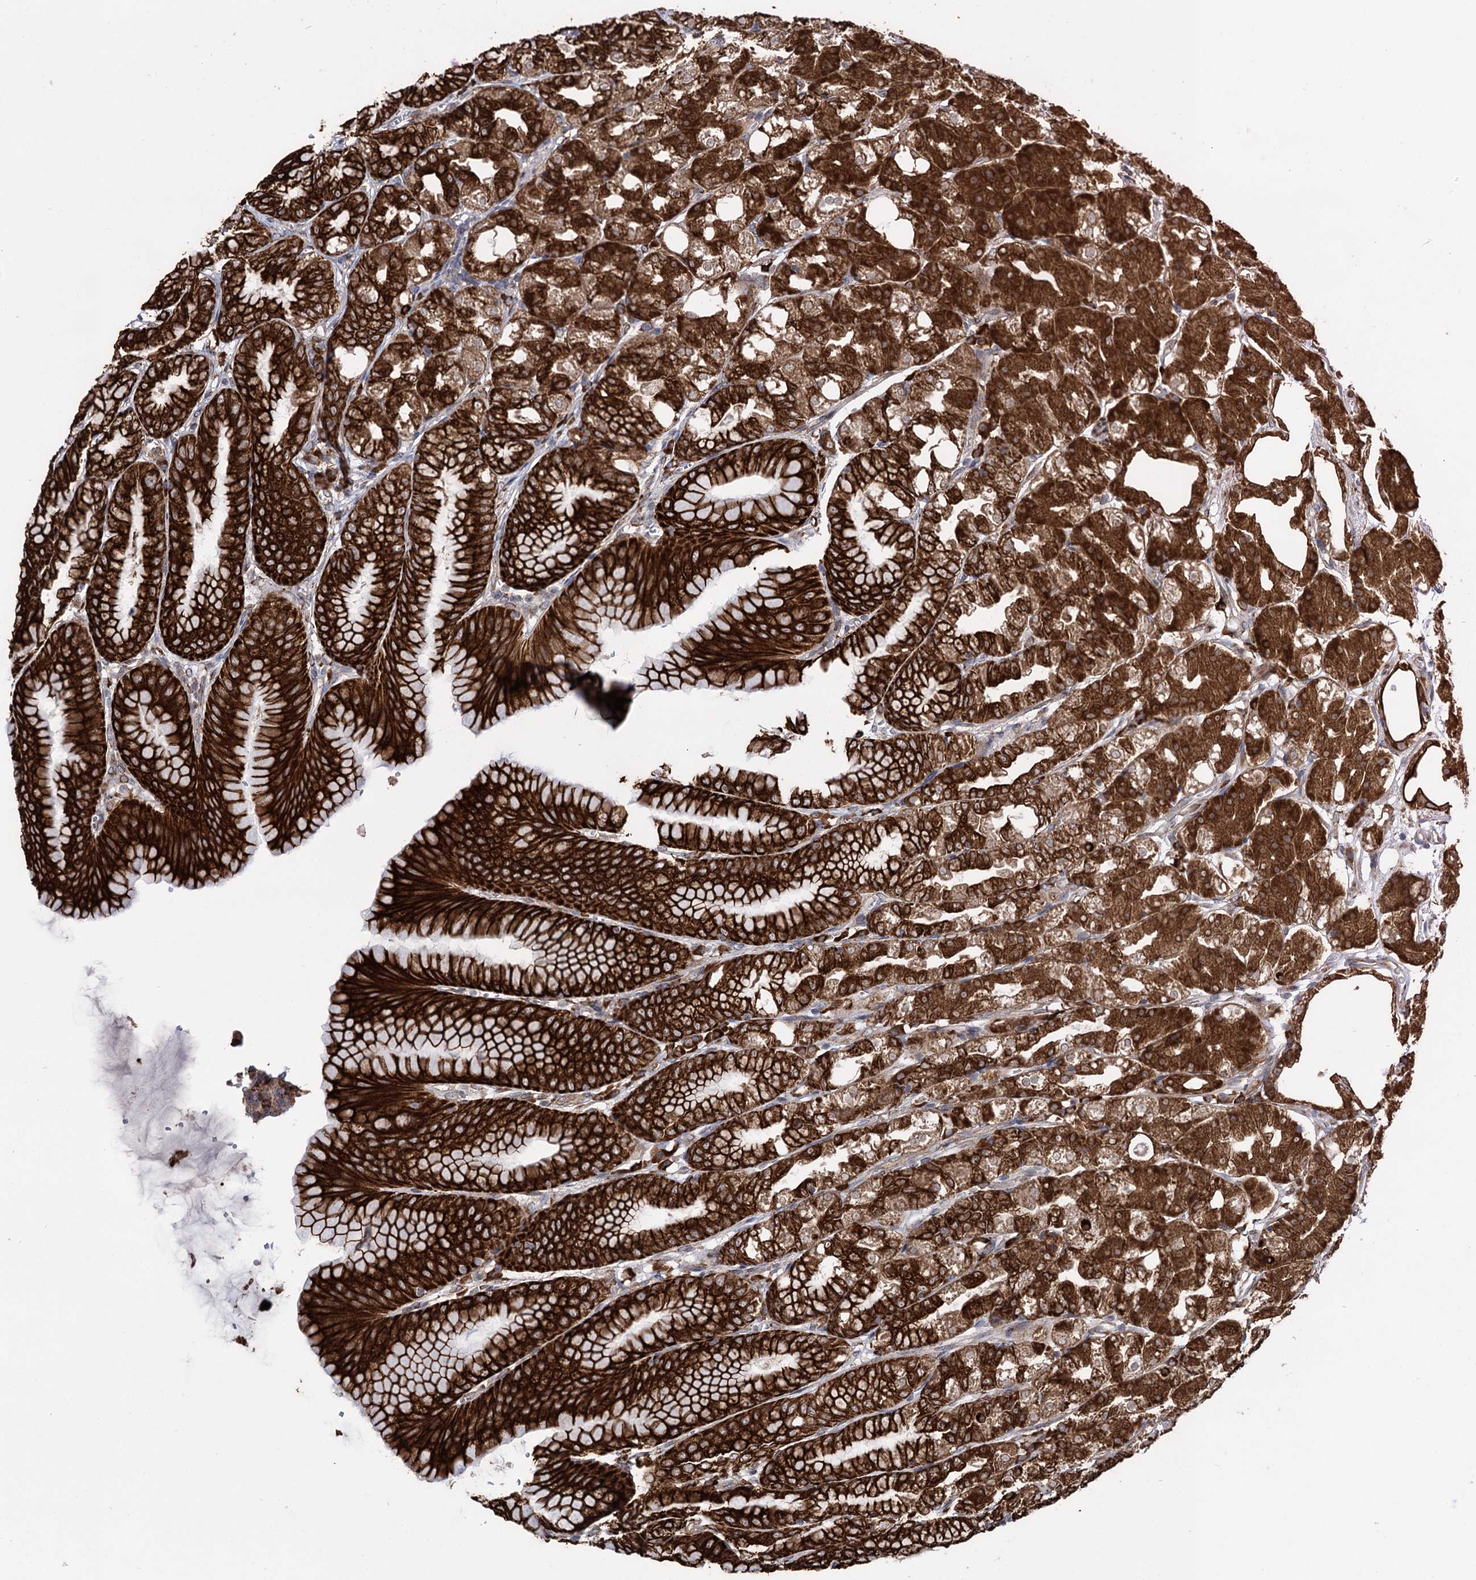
{"staining": {"intensity": "strong", "quantity": ">75%", "location": "cytoplasmic/membranous"}, "tissue": "stomach", "cell_type": "Glandular cells", "image_type": "normal", "snomed": [{"axis": "morphology", "description": "Normal tissue, NOS"}, {"axis": "topography", "description": "Stomach, lower"}], "caption": "A high-resolution image shows IHC staining of normal stomach, which exhibits strong cytoplasmic/membranous positivity in approximately >75% of glandular cells. The staining was performed using DAB, with brown indicating positive protein expression. Nuclei are stained blue with hematoxylin.", "gene": "CDAN1", "patient": {"sex": "male", "age": 71}}